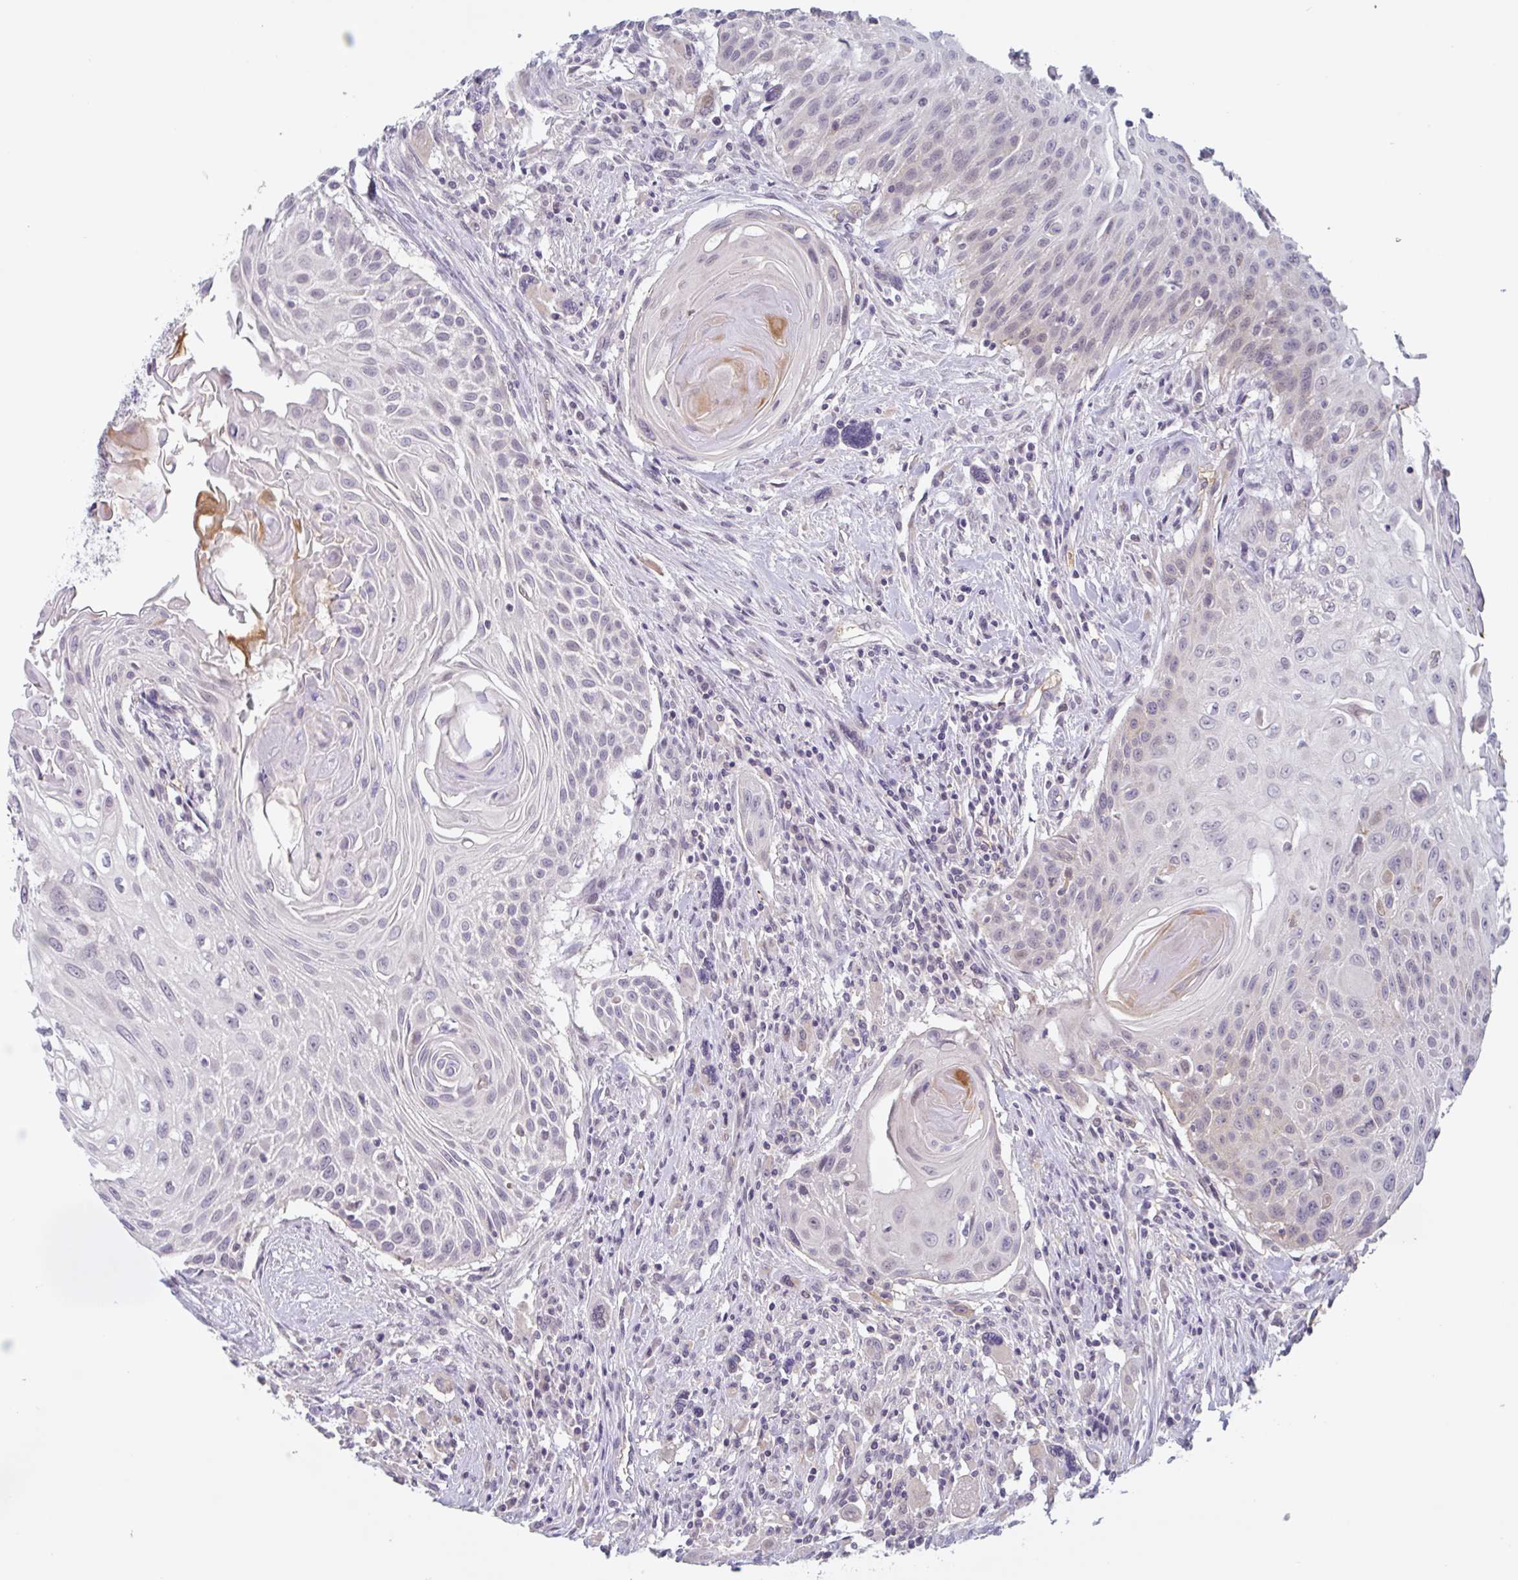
{"staining": {"intensity": "negative", "quantity": "none", "location": "none"}, "tissue": "head and neck cancer", "cell_type": "Tumor cells", "image_type": "cancer", "snomed": [{"axis": "morphology", "description": "Squamous cell carcinoma, NOS"}, {"axis": "topography", "description": "Lymph node"}, {"axis": "topography", "description": "Salivary gland"}, {"axis": "topography", "description": "Head-Neck"}], "caption": "Immunohistochemical staining of head and neck cancer (squamous cell carcinoma) demonstrates no significant positivity in tumor cells.", "gene": "RHAG", "patient": {"sex": "female", "age": 74}}